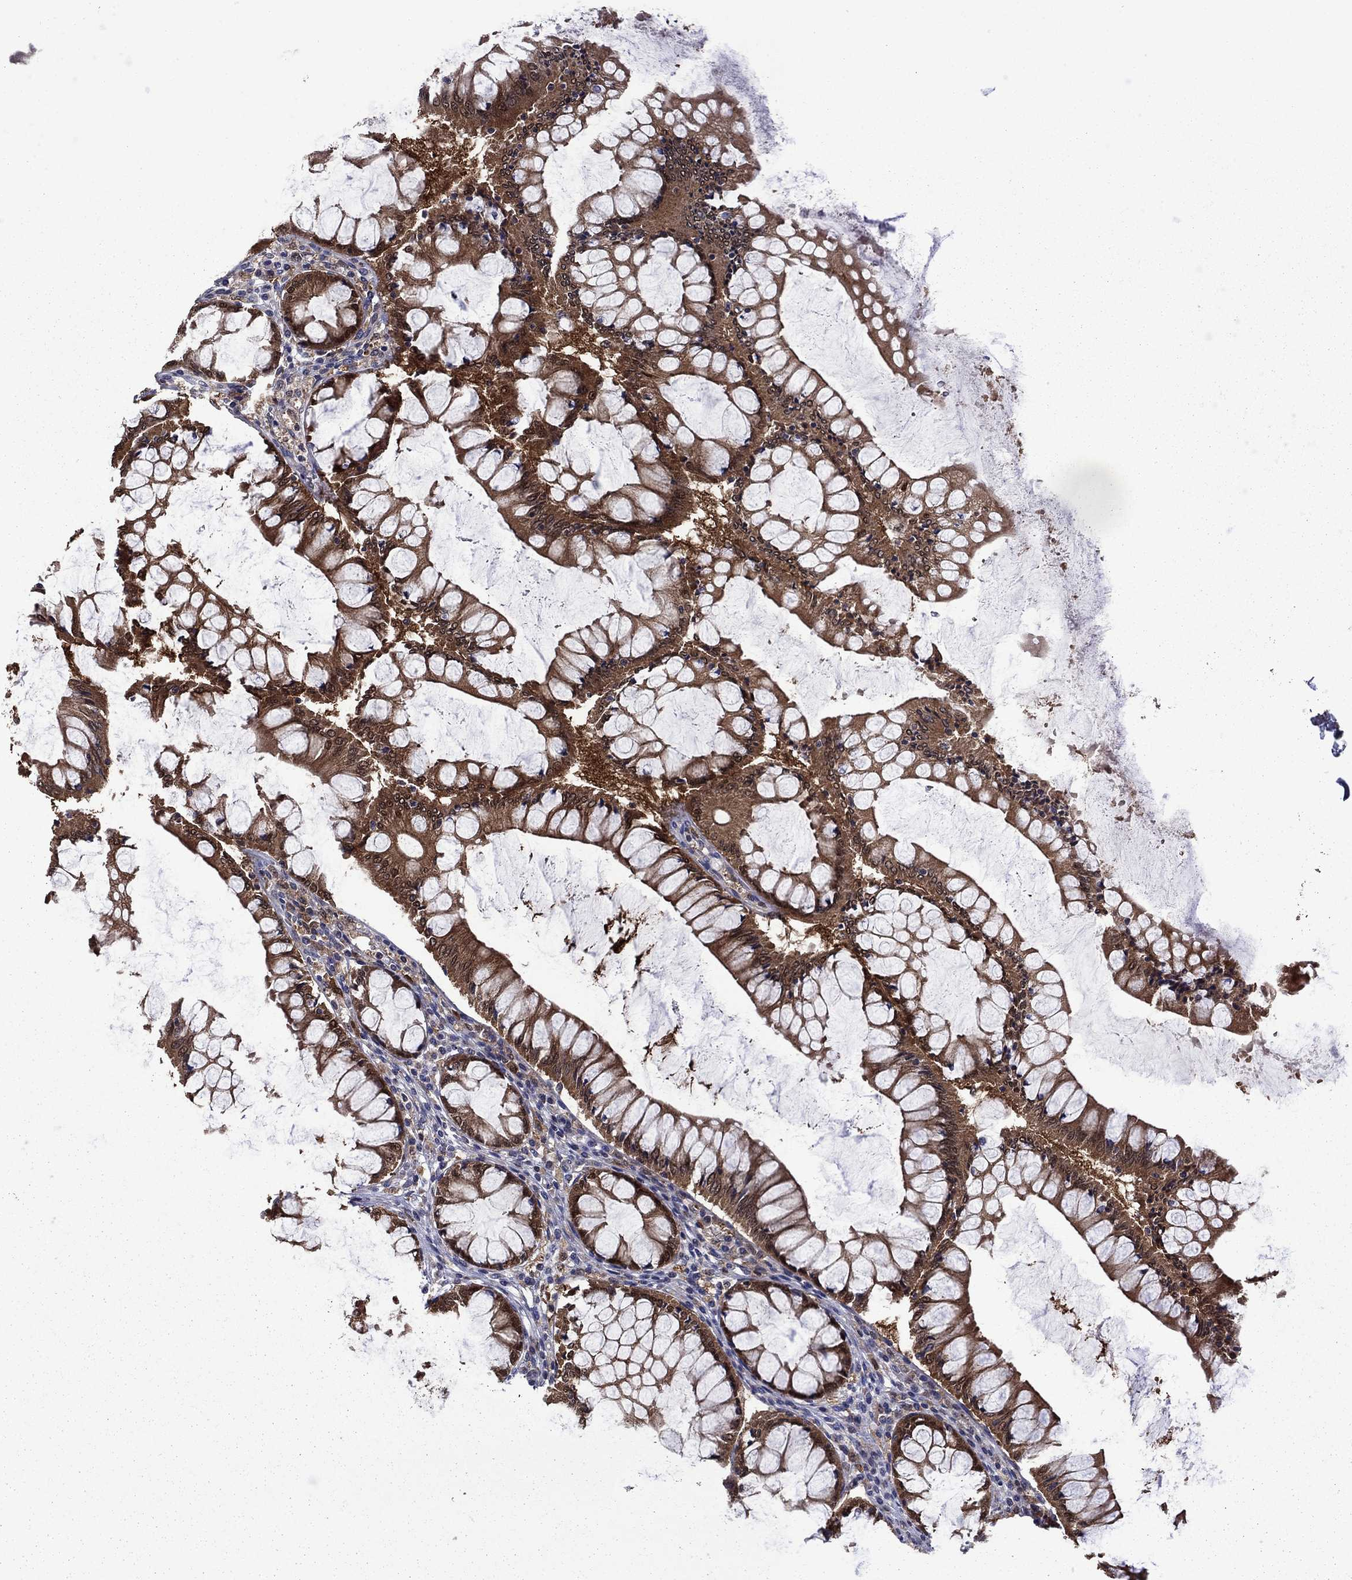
{"staining": {"intensity": "moderate", "quantity": ">75%", "location": "cytoplasmic/membranous"}, "tissue": "colon", "cell_type": "Endothelial cells", "image_type": "normal", "snomed": [{"axis": "morphology", "description": "Normal tissue, NOS"}, {"axis": "topography", "description": "Colon"}], "caption": "A histopathology image showing moderate cytoplasmic/membranous positivity in about >75% of endothelial cells in benign colon, as visualized by brown immunohistochemical staining.", "gene": "TPMT", "patient": {"sex": "female", "age": 65}}